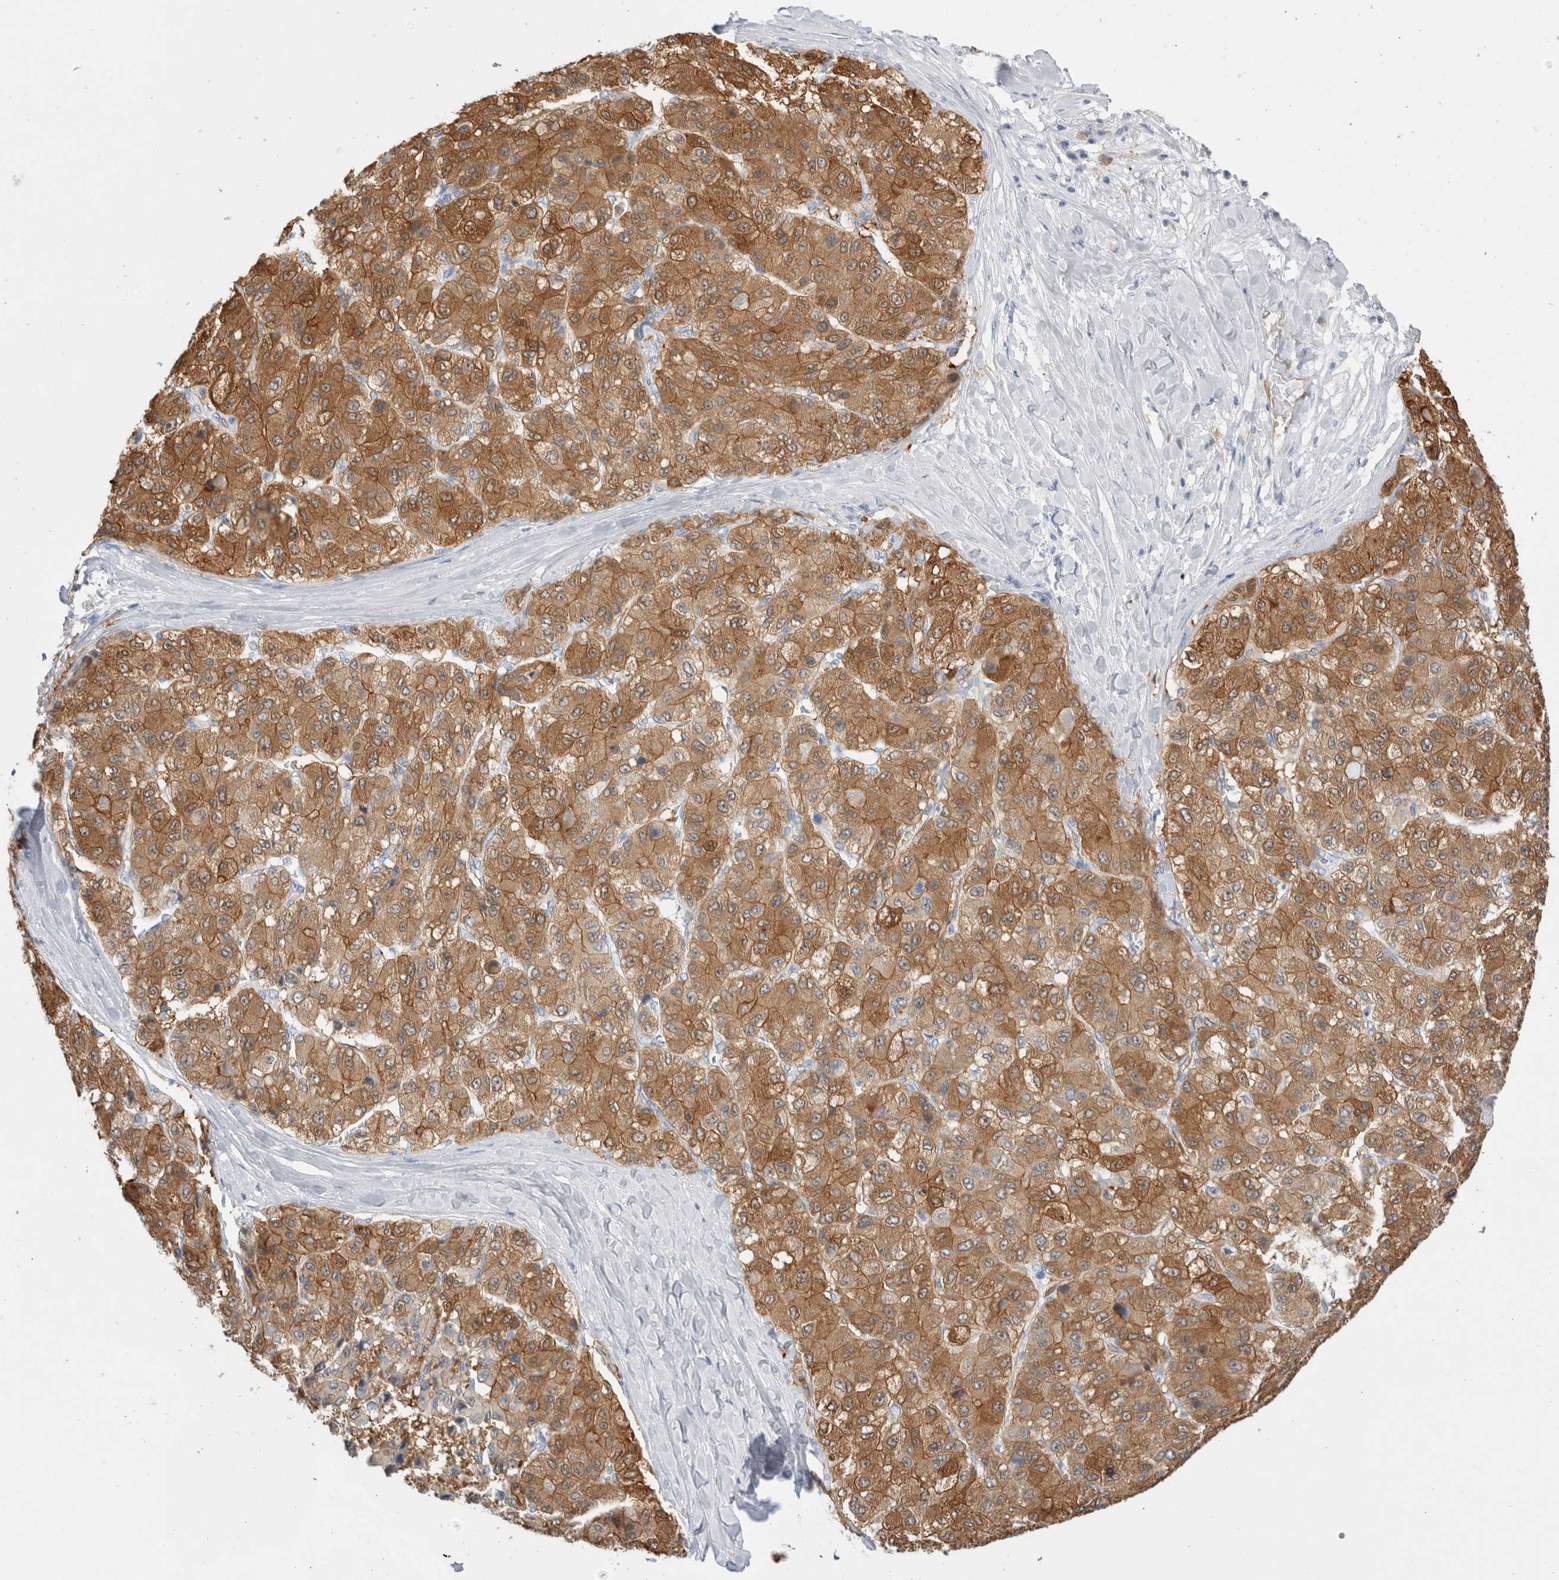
{"staining": {"intensity": "moderate", "quantity": ">75%", "location": "cytoplasmic/membranous"}, "tissue": "liver cancer", "cell_type": "Tumor cells", "image_type": "cancer", "snomed": [{"axis": "morphology", "description": "Carcinoma, Hepatocellular, NOS"}, {"axis": "topography", "description": "Liver"}], "caption": "Hepatocellular carcinoma (liver) tissue demonstrates moderate cytoplasmic/membranous staining in approximately >75% of tumor cells, visualized by immunohistochemistry.", "gene": "NAPEPLD", "patient": {"sex": "male", "age": 80}}